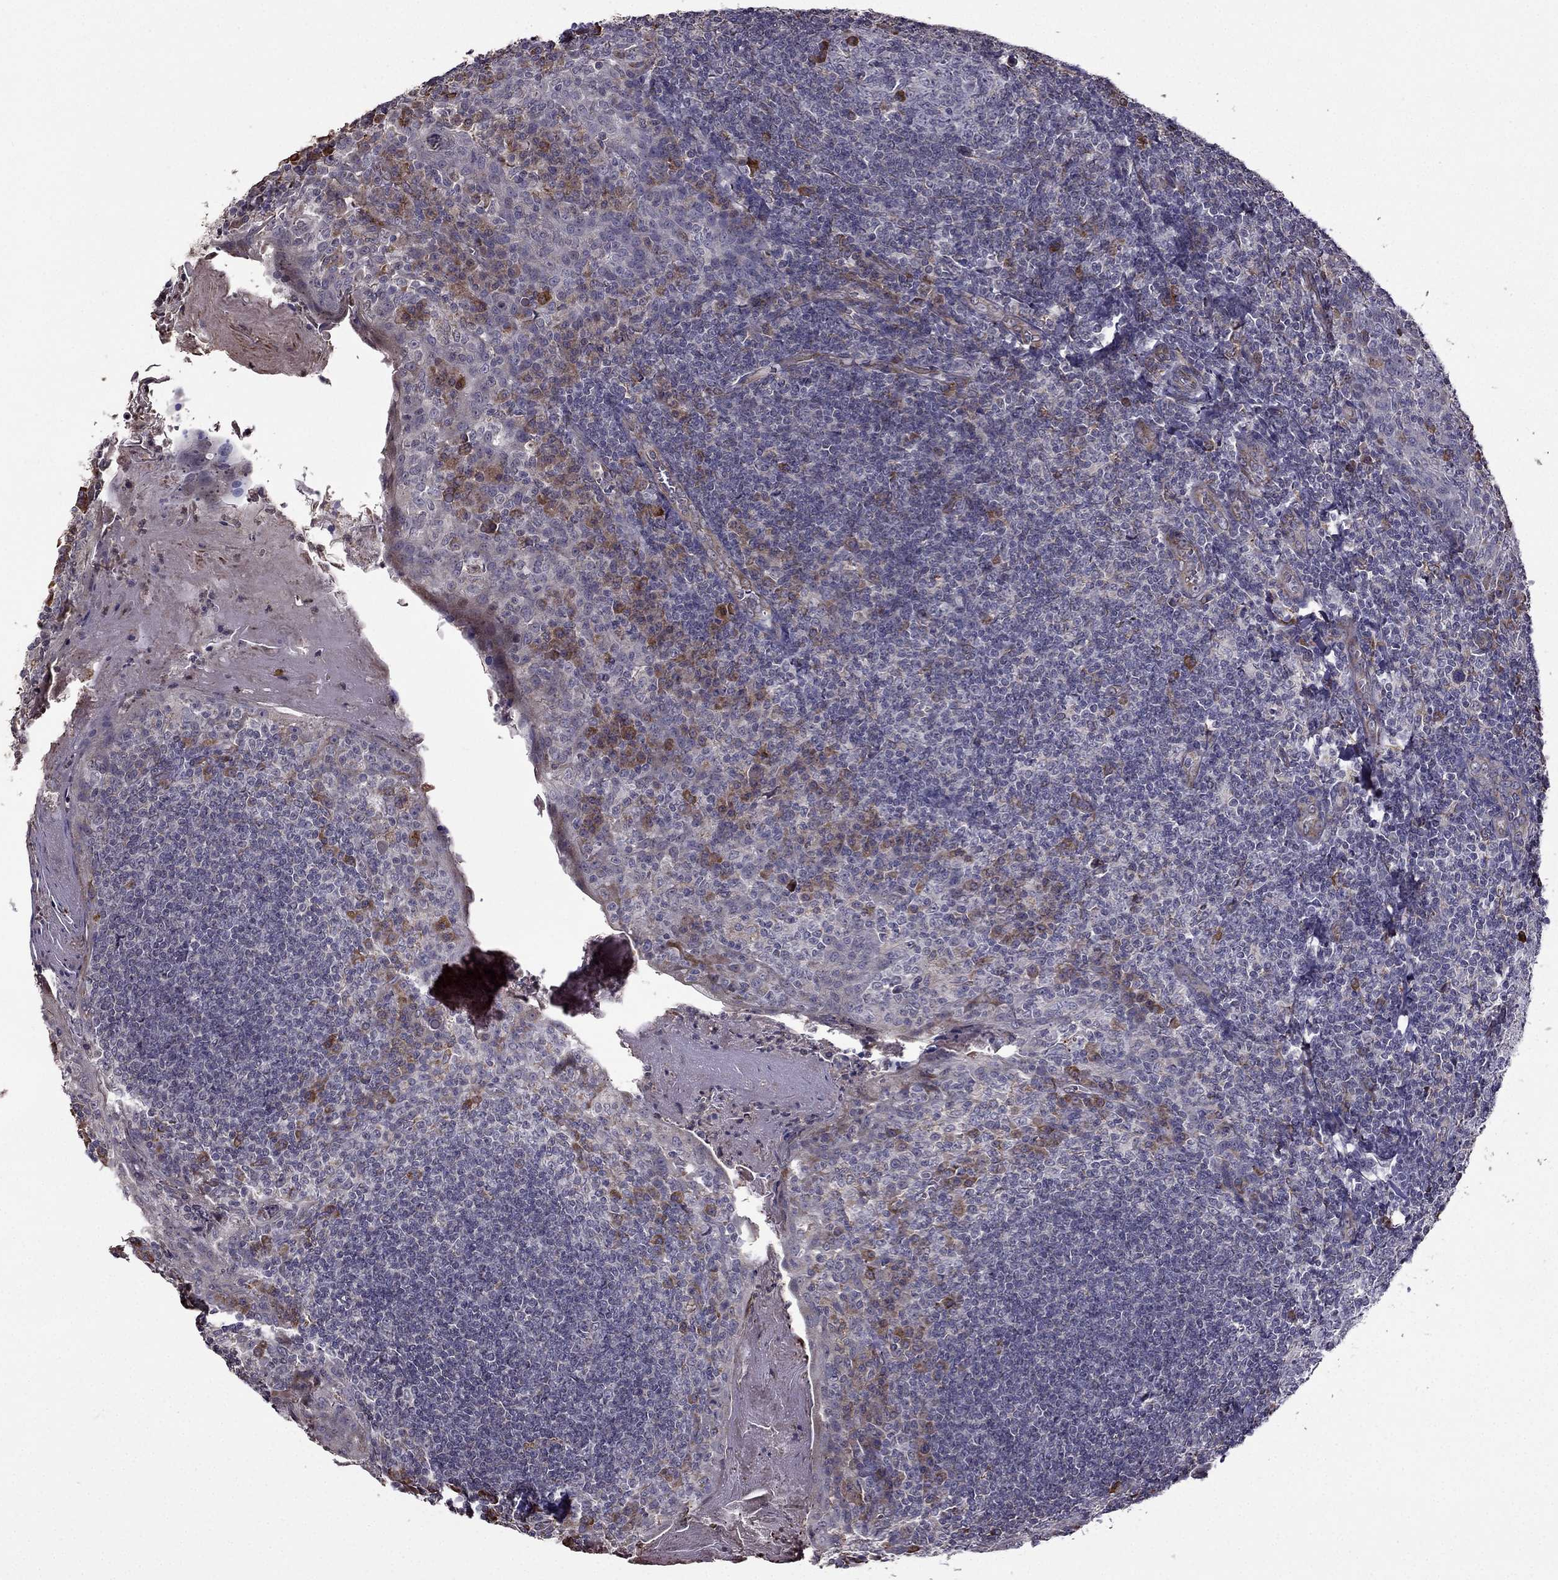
{"staining": {"intensity": "negative", "quantity": "none", "location": "none"}, "tissue": "tonsil", "cell_type": "Germinal center cells", "image_type": "normal", "snomed": [{"axis": "morphology", "description": "Normal tissue, NOS"}, {"axis": "topography", "description": "Tonsil"}], "caption": "Image shows no significant protein expression in germinal center cells of normal tonsil.", "gene": "IKBIP", "patient": {"sex": "female", "age": 13}}